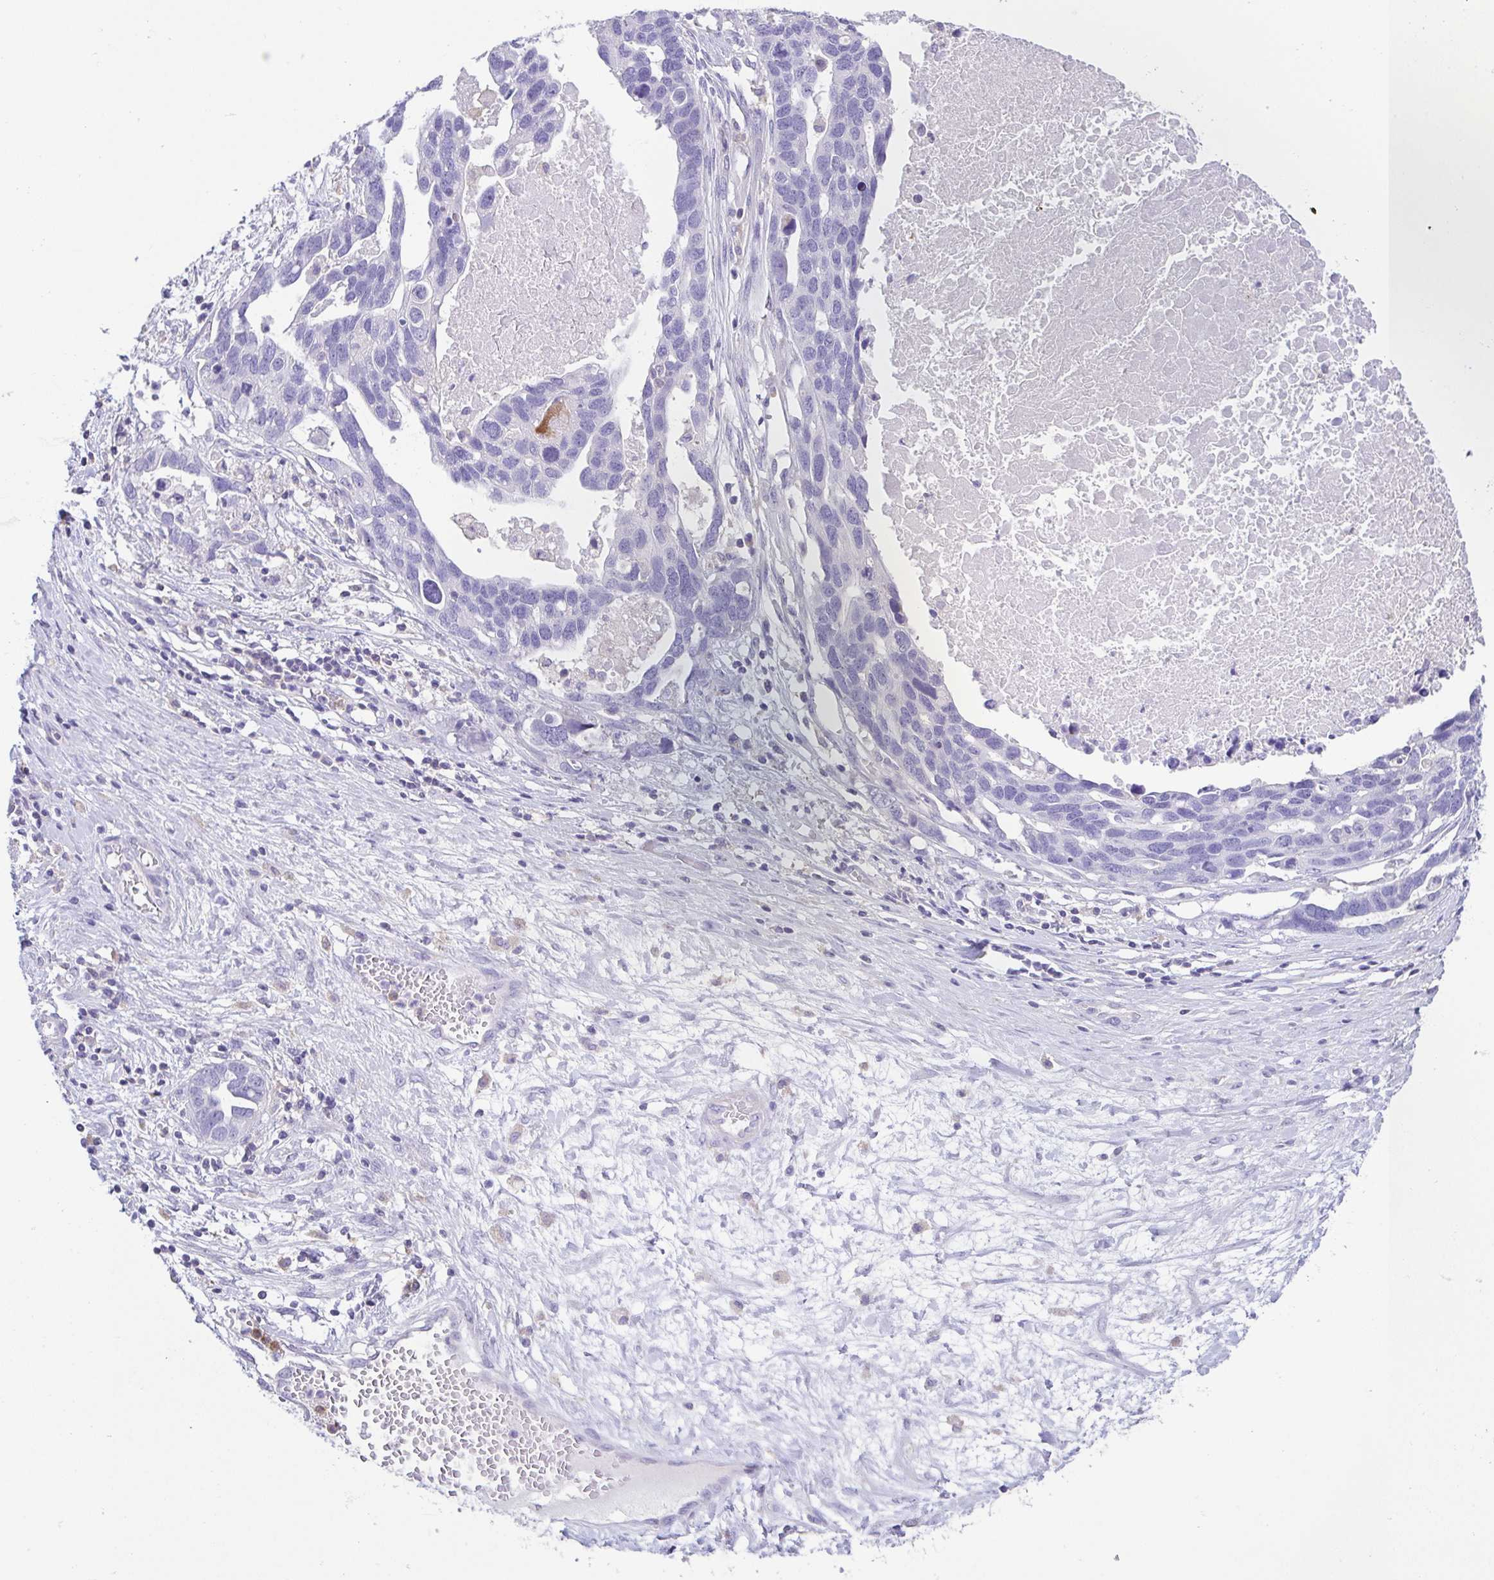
{"staining": {"intensity": "negative", "quantity": "none", "location": "none"}, "tissue": "ovarian cancer", "cell_type": "Tumor cells", "image_type": "cancer", "snomed": [{"axis": "morphology", "description": "Cystadenocarcinoma, serous, NOS"}, {"axis": "topography", "description": "Ovary"}], "caption": "Immunohistochemistry (IHC) of serous cystadenocarcinoma (ovarian) exhibits no expression in tumor cells.", "gene": "ARPP21", "patient": {"sex": "female", "age": 54}}